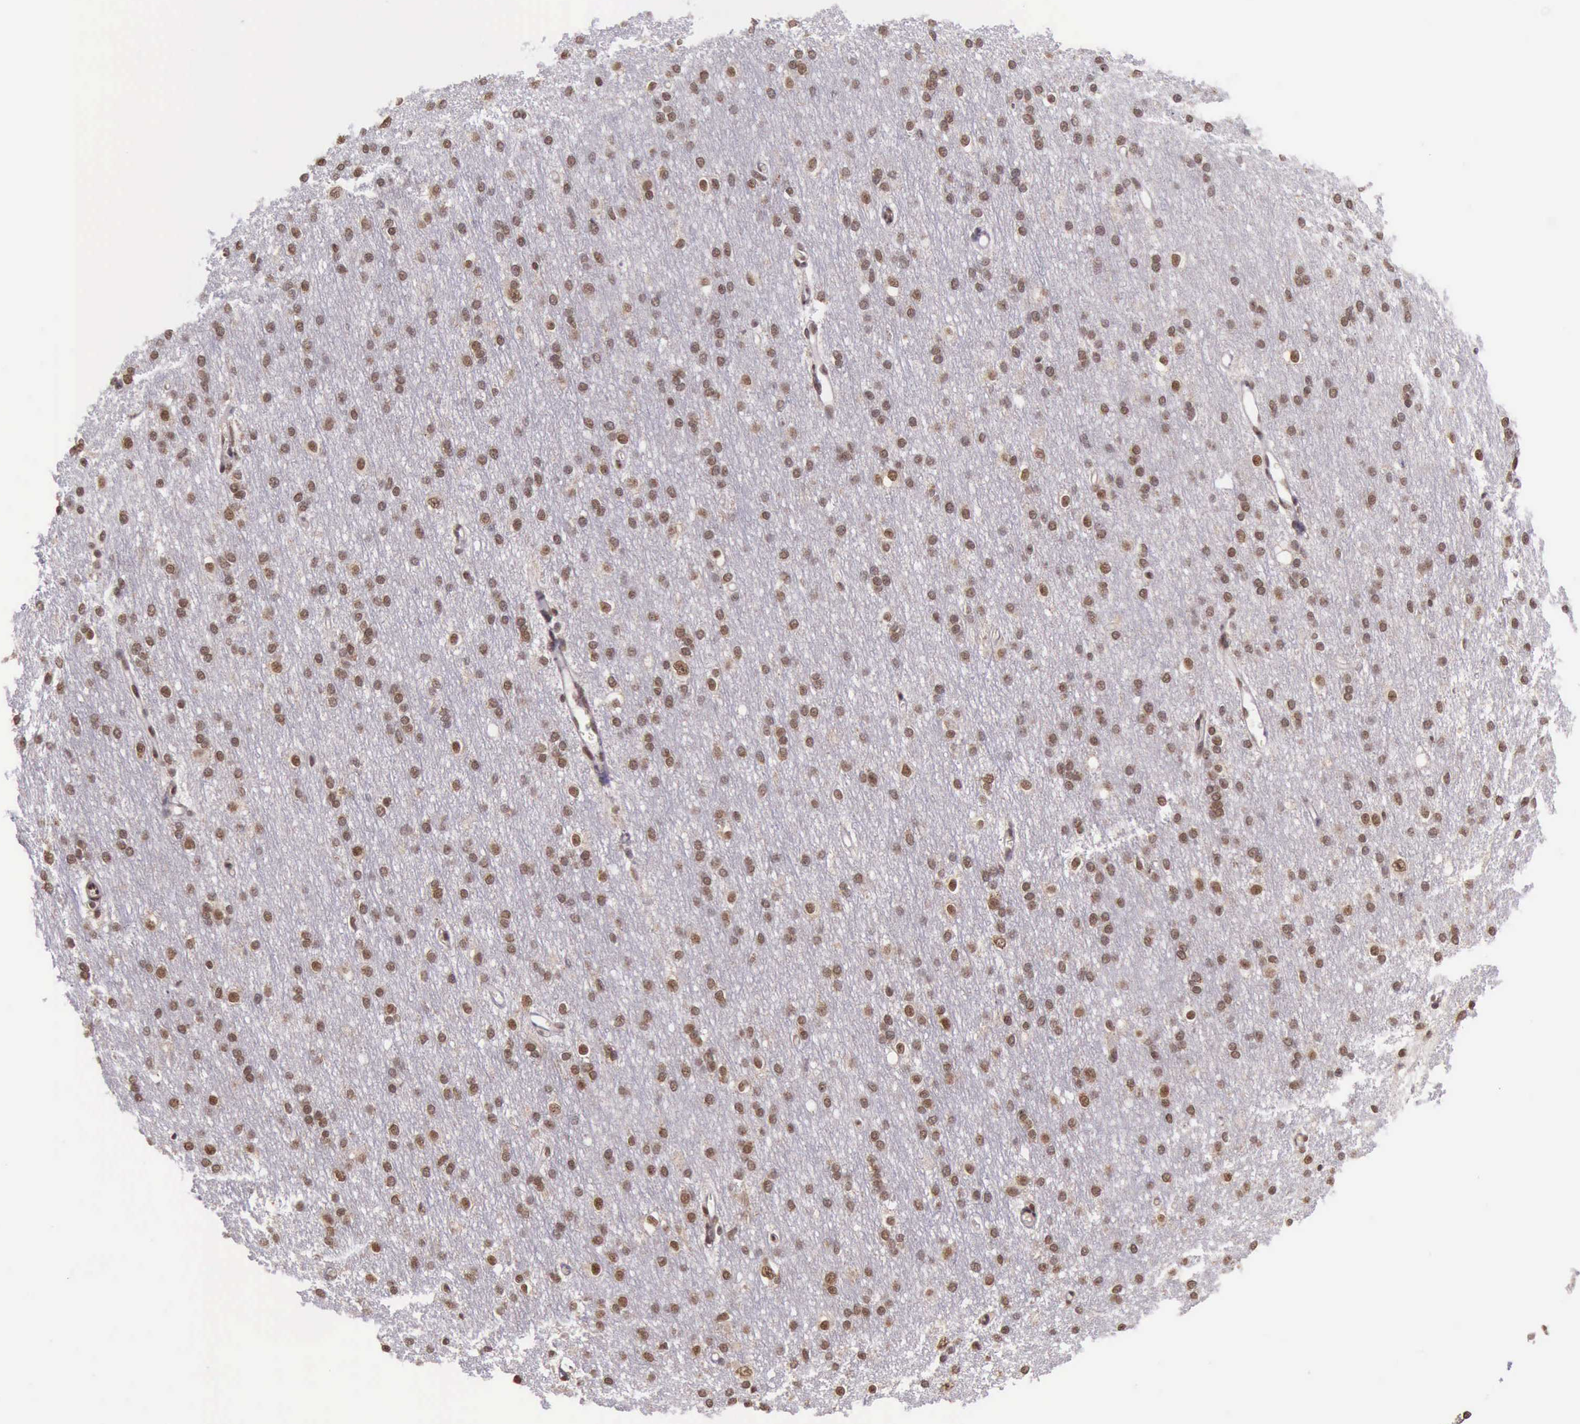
{"staining": {"intensity": "moderate", "quantity": "25%-75%", "location": "nuclear"}, "tissue": "cerebral cortex", "cell_type": "Endothelial cells", "image_type": "normal", "snomed": [{"axis": "morphology", "description": "Normal tissue, NOS"}, {"axis": "morphology", "description": "Inflammation, NOS"}, {"axis": "topography", "description": "Cerebral cortex"}], "caption": "Moderate nuclear positivity for a protein is appreciated in about 25%-75% of endothelial cells of benign cerebral cortex using immunohistochemistry (IHC).", "gene": "PRPF39", "patient": {"sex": "male", "age": 6}}